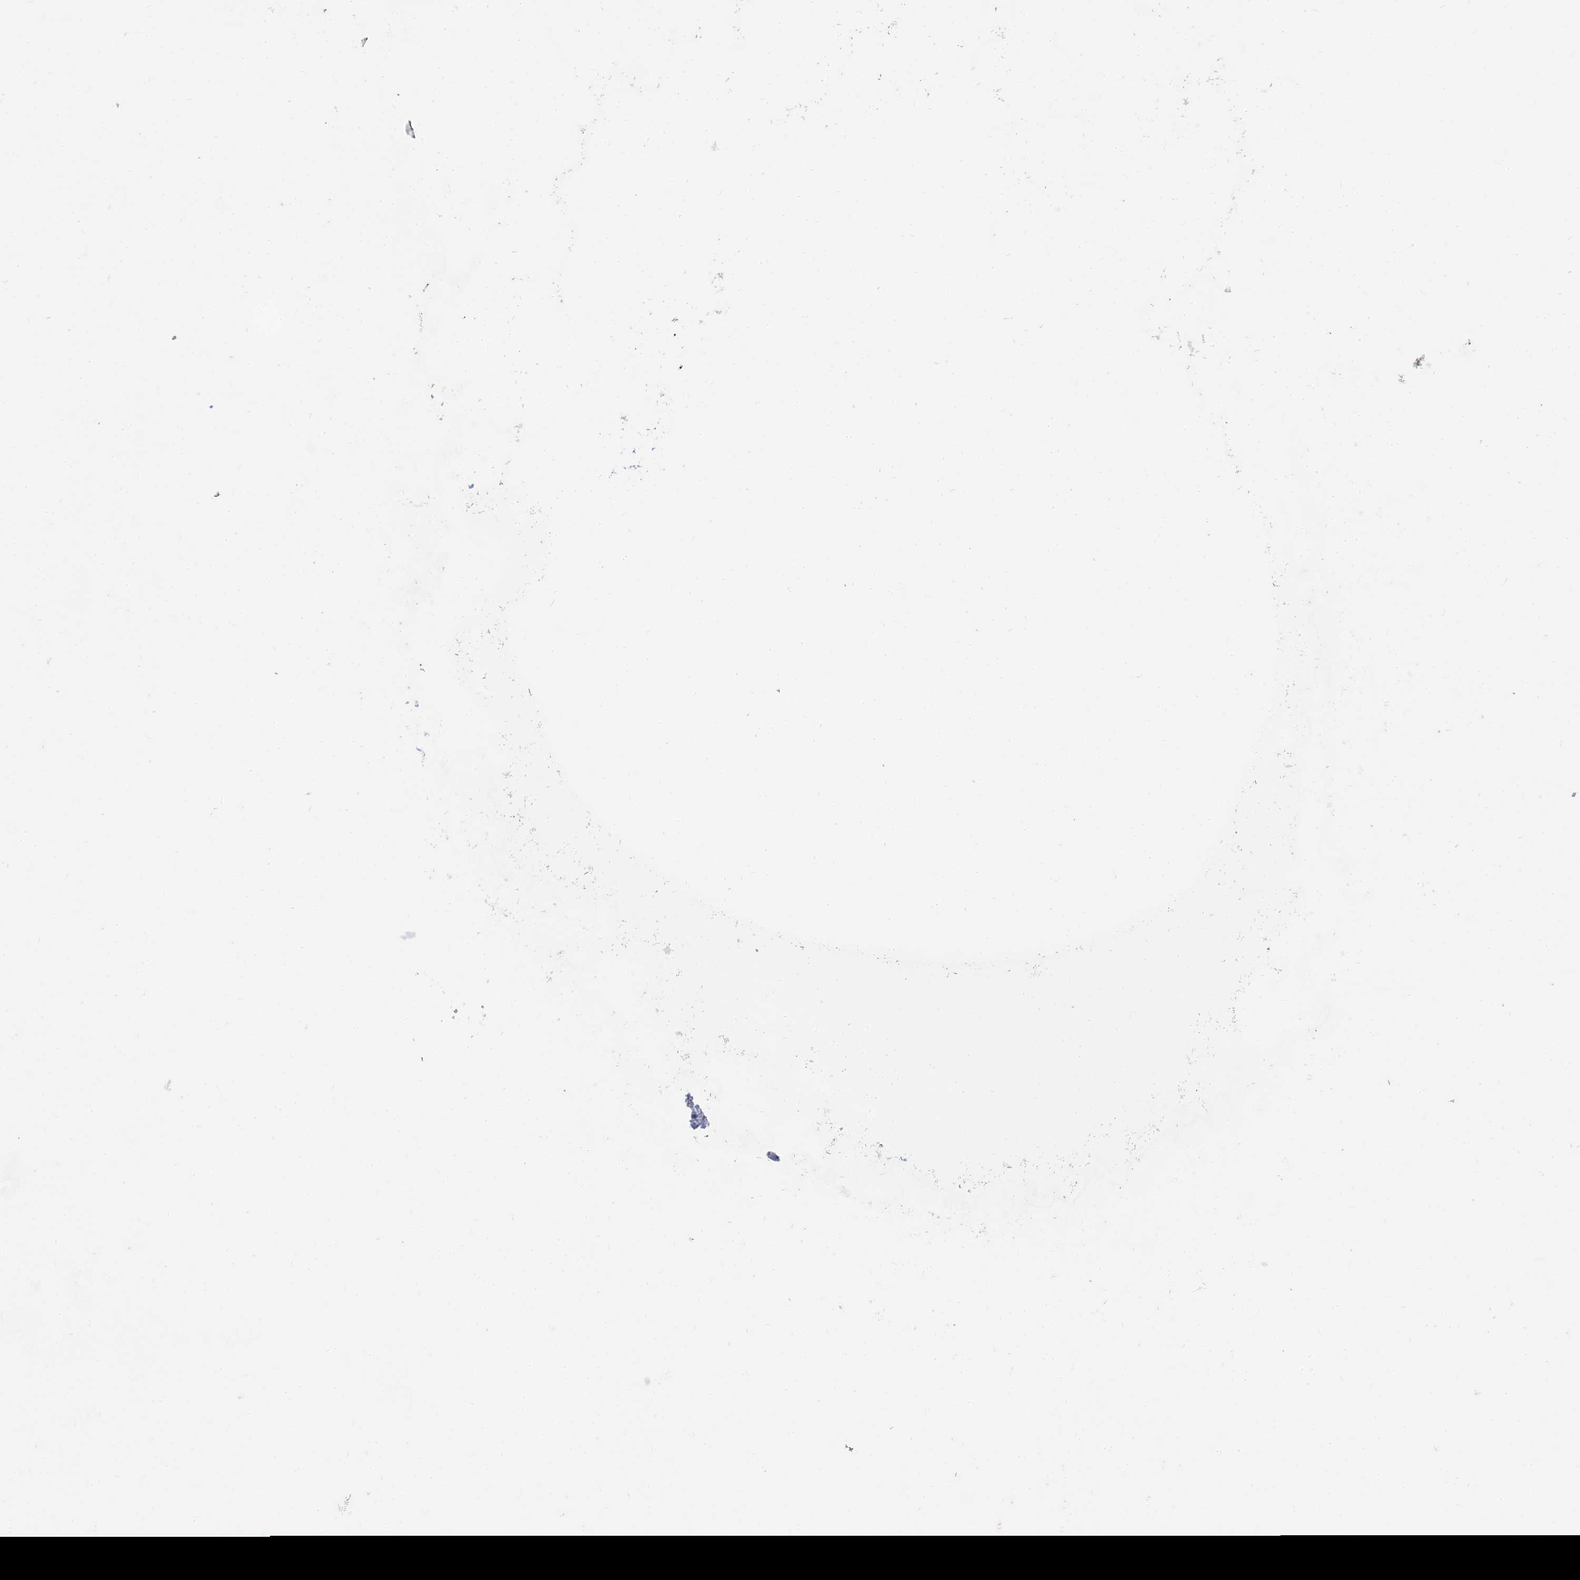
{"staining": {"intensity": "negative", "quantity": "none", "location": "none"}, "tissue": "stomach cancer", "cell_type": "Tumor cells", "image_type": "cancer", "snomed": [{"axis": "morphology", "description": "Adenocarcinoma, NOS"}, {"axis": "topography", "description": "Stomach"}], "caption": "An image of human stomach adenocarcinoma is negative for staining in tumor cells.", "gene": "GFAP", "patient": {"sex": "female", "age": 79}}